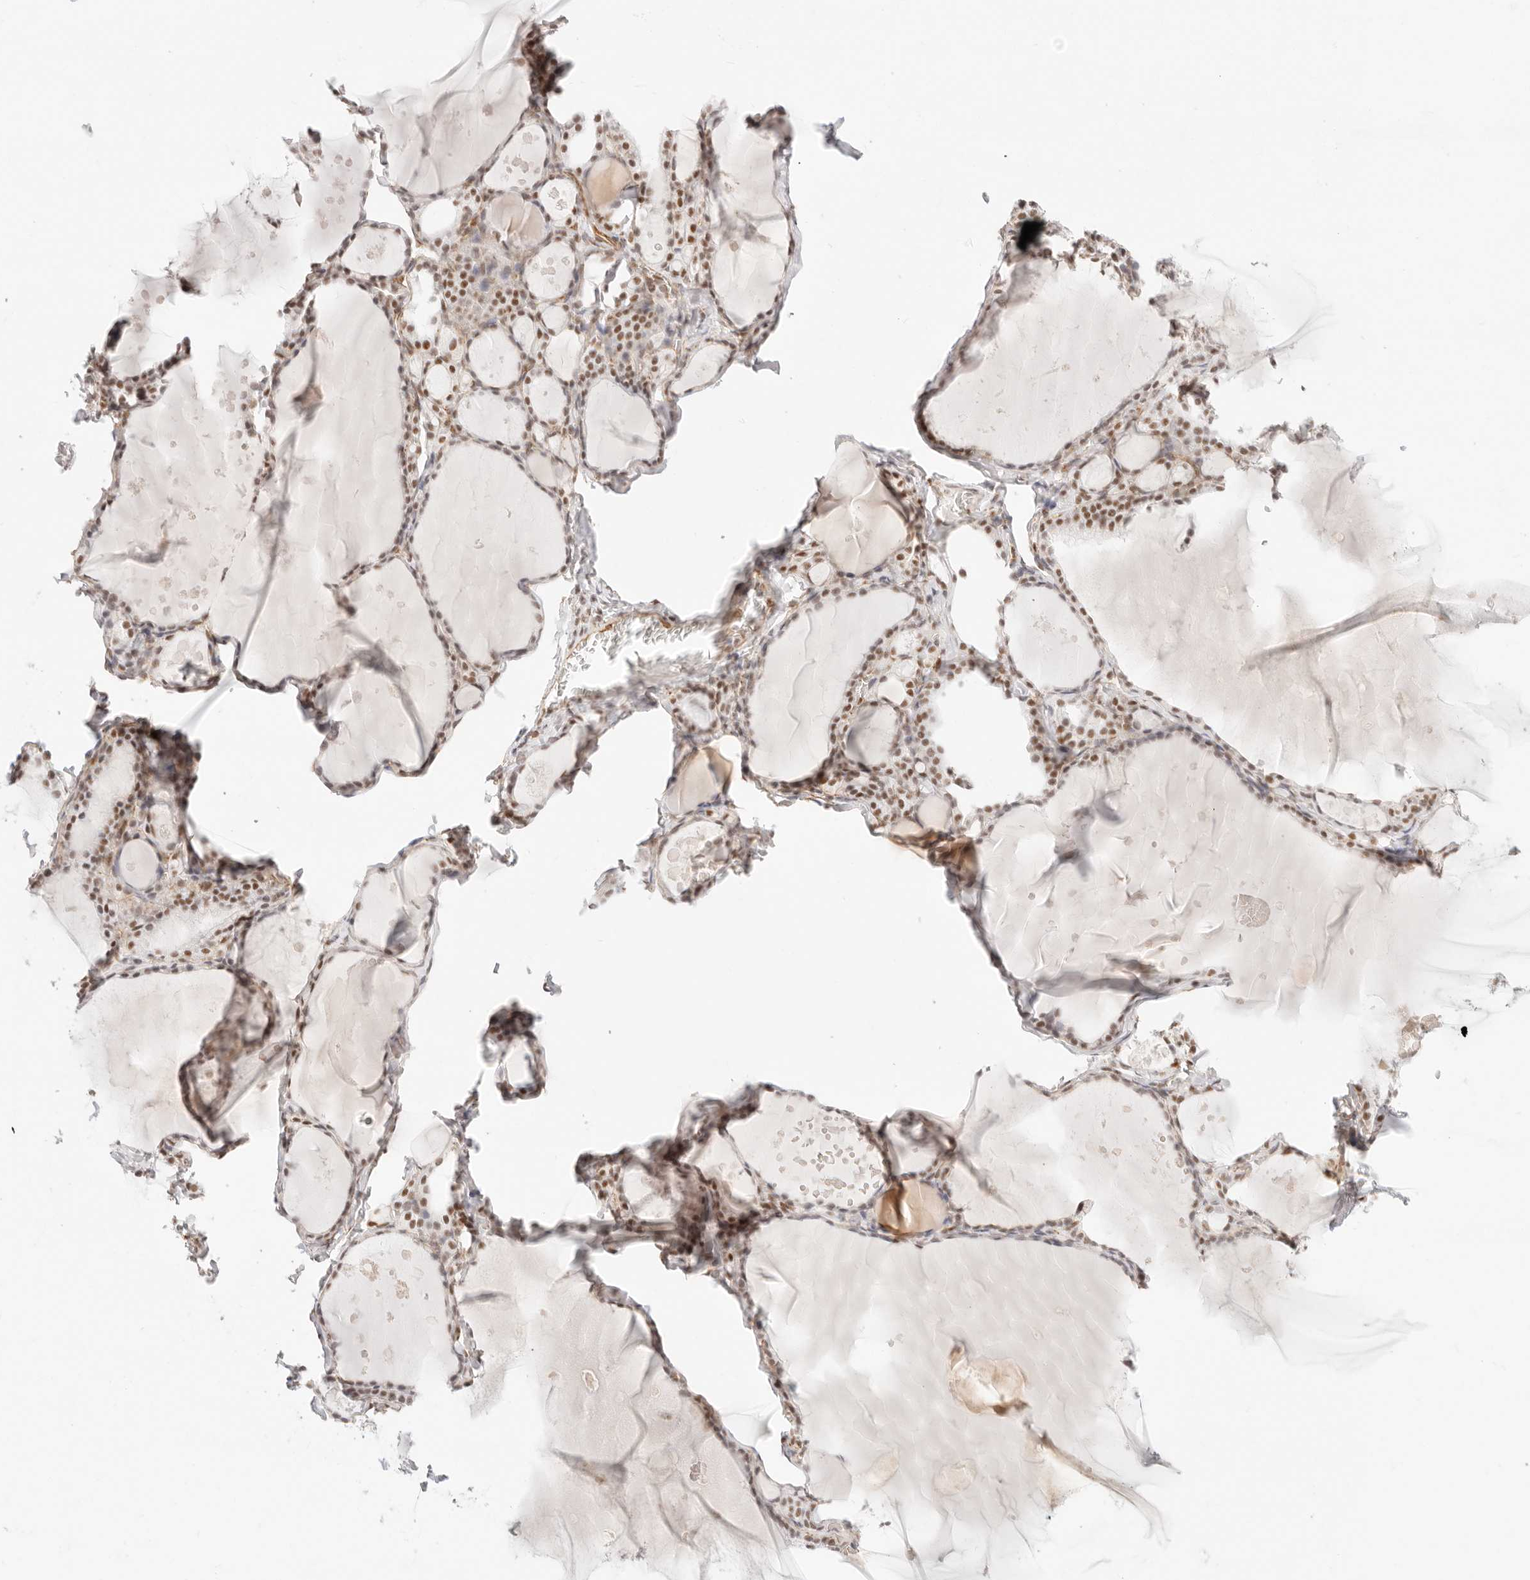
{"staining": {"intensity": "moderate", "quantity": ">75%", "location": "nuclear"}, "tissue": "thyroid gland", "cell_type": "Glandular cells", "image_type": "normal", "snomed": [{"axis": "morphology", "description": "Normal tissue, NOS"}, {"axis": "topography", "description": "Thyroid gland"}], "caption": "Protein staining of benign thyroid gland displays moderate nuclear expression in about >75% of glandular cells. (DAB = brown stain, brightfield microscopy at high magnification).", "gene": "ZC3H11A", "patient": {"sex": "male", "age": 56}}